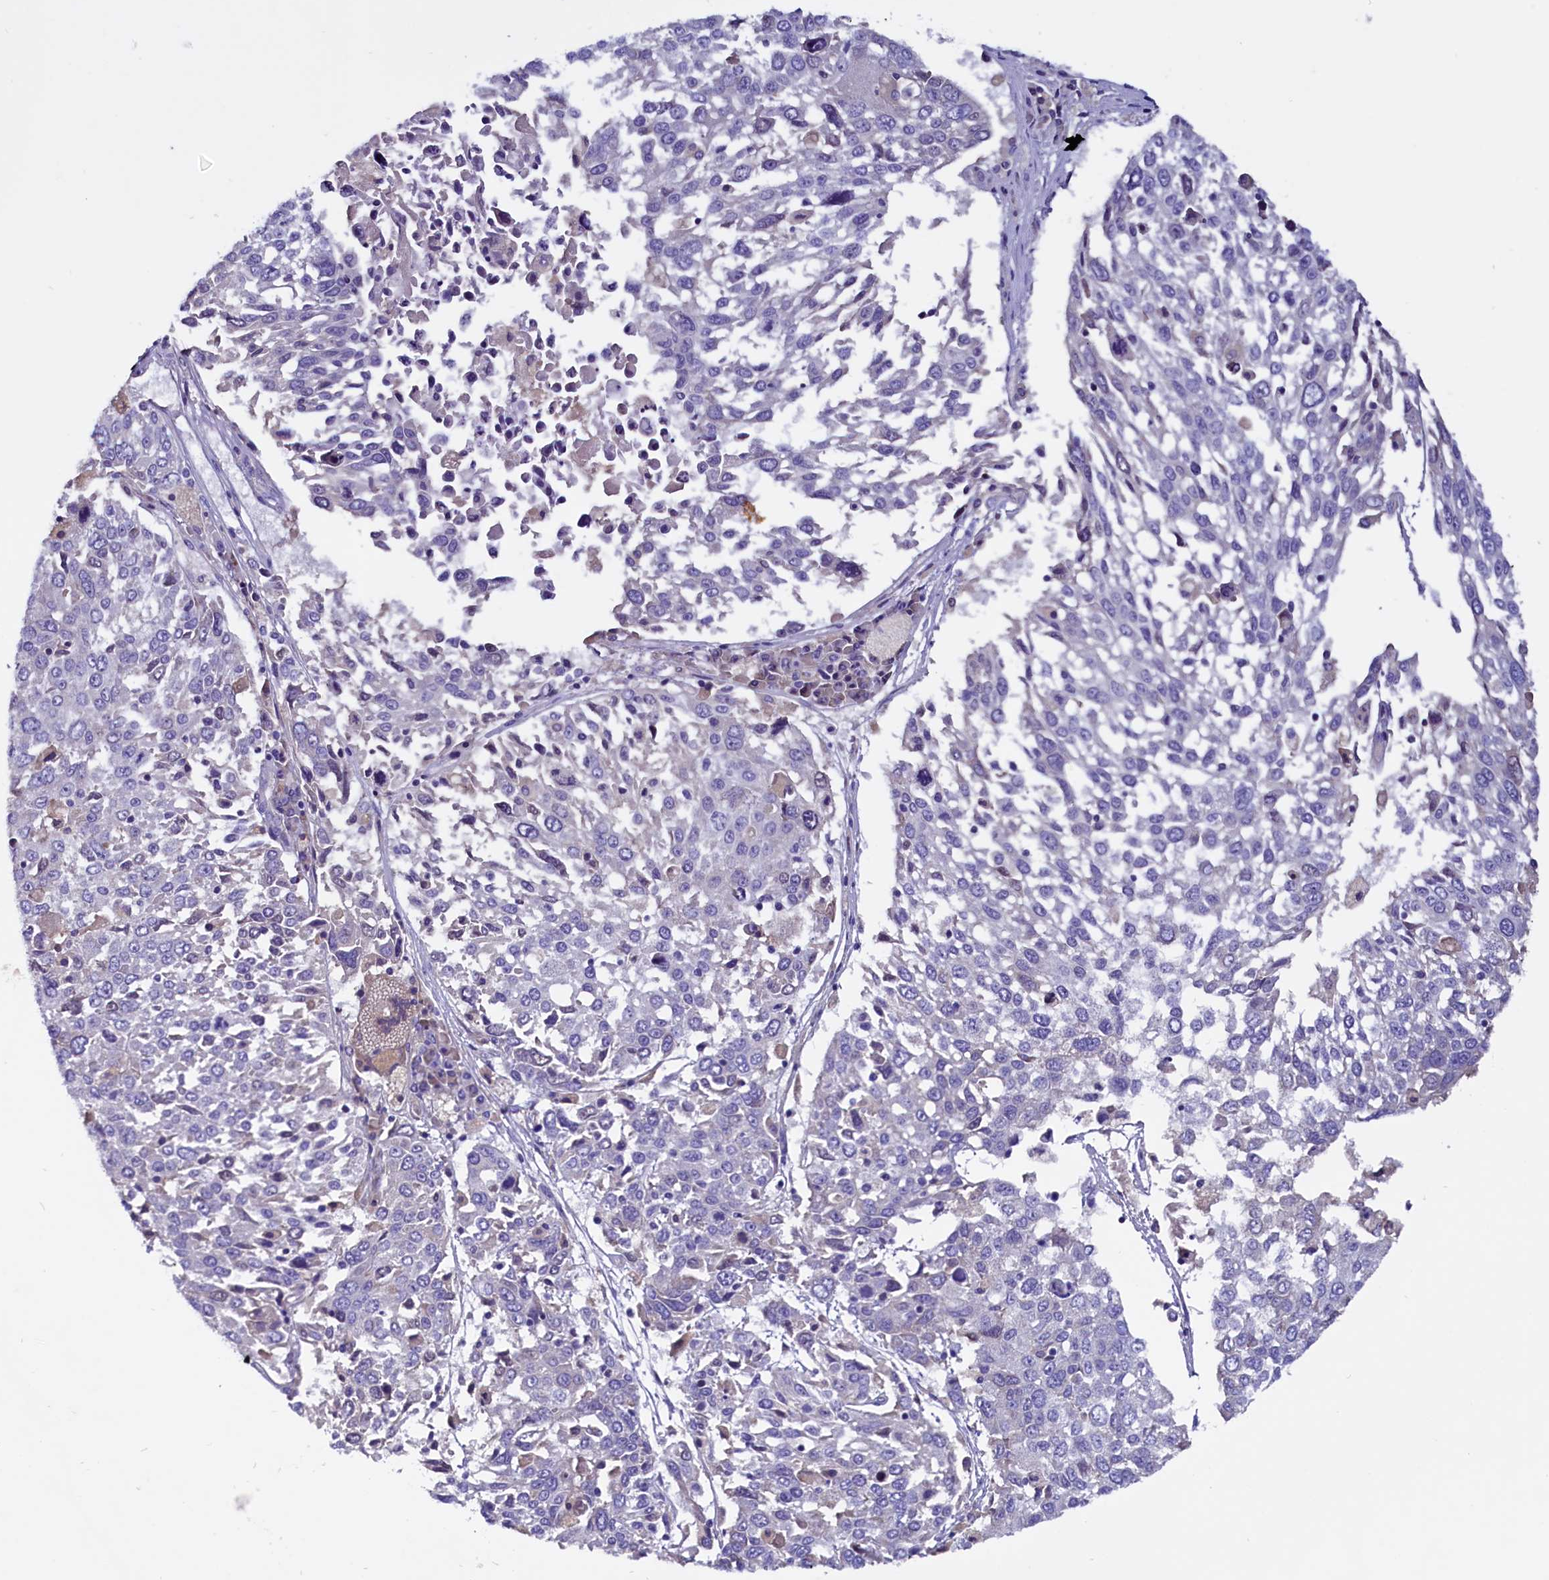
{"staining": {"intensity": "negative", "quantity": "none", "location": "none"}, "tissue": "lung cancer", "cell_type": "Tumor cells", "image_type": "cancer", "snomed": [{"axis": "morphology", "description": "Squamous cell carcinoma, NOS"}, {"axis": "topography", "description": "Lung"}], "caption": "Immunohistochemical staining of lung squamous cell carcinoma exhibits no significant positivity in tumor cells.", "gene": "CCBE1", "patient": {"sex": "male", "age": 65}}